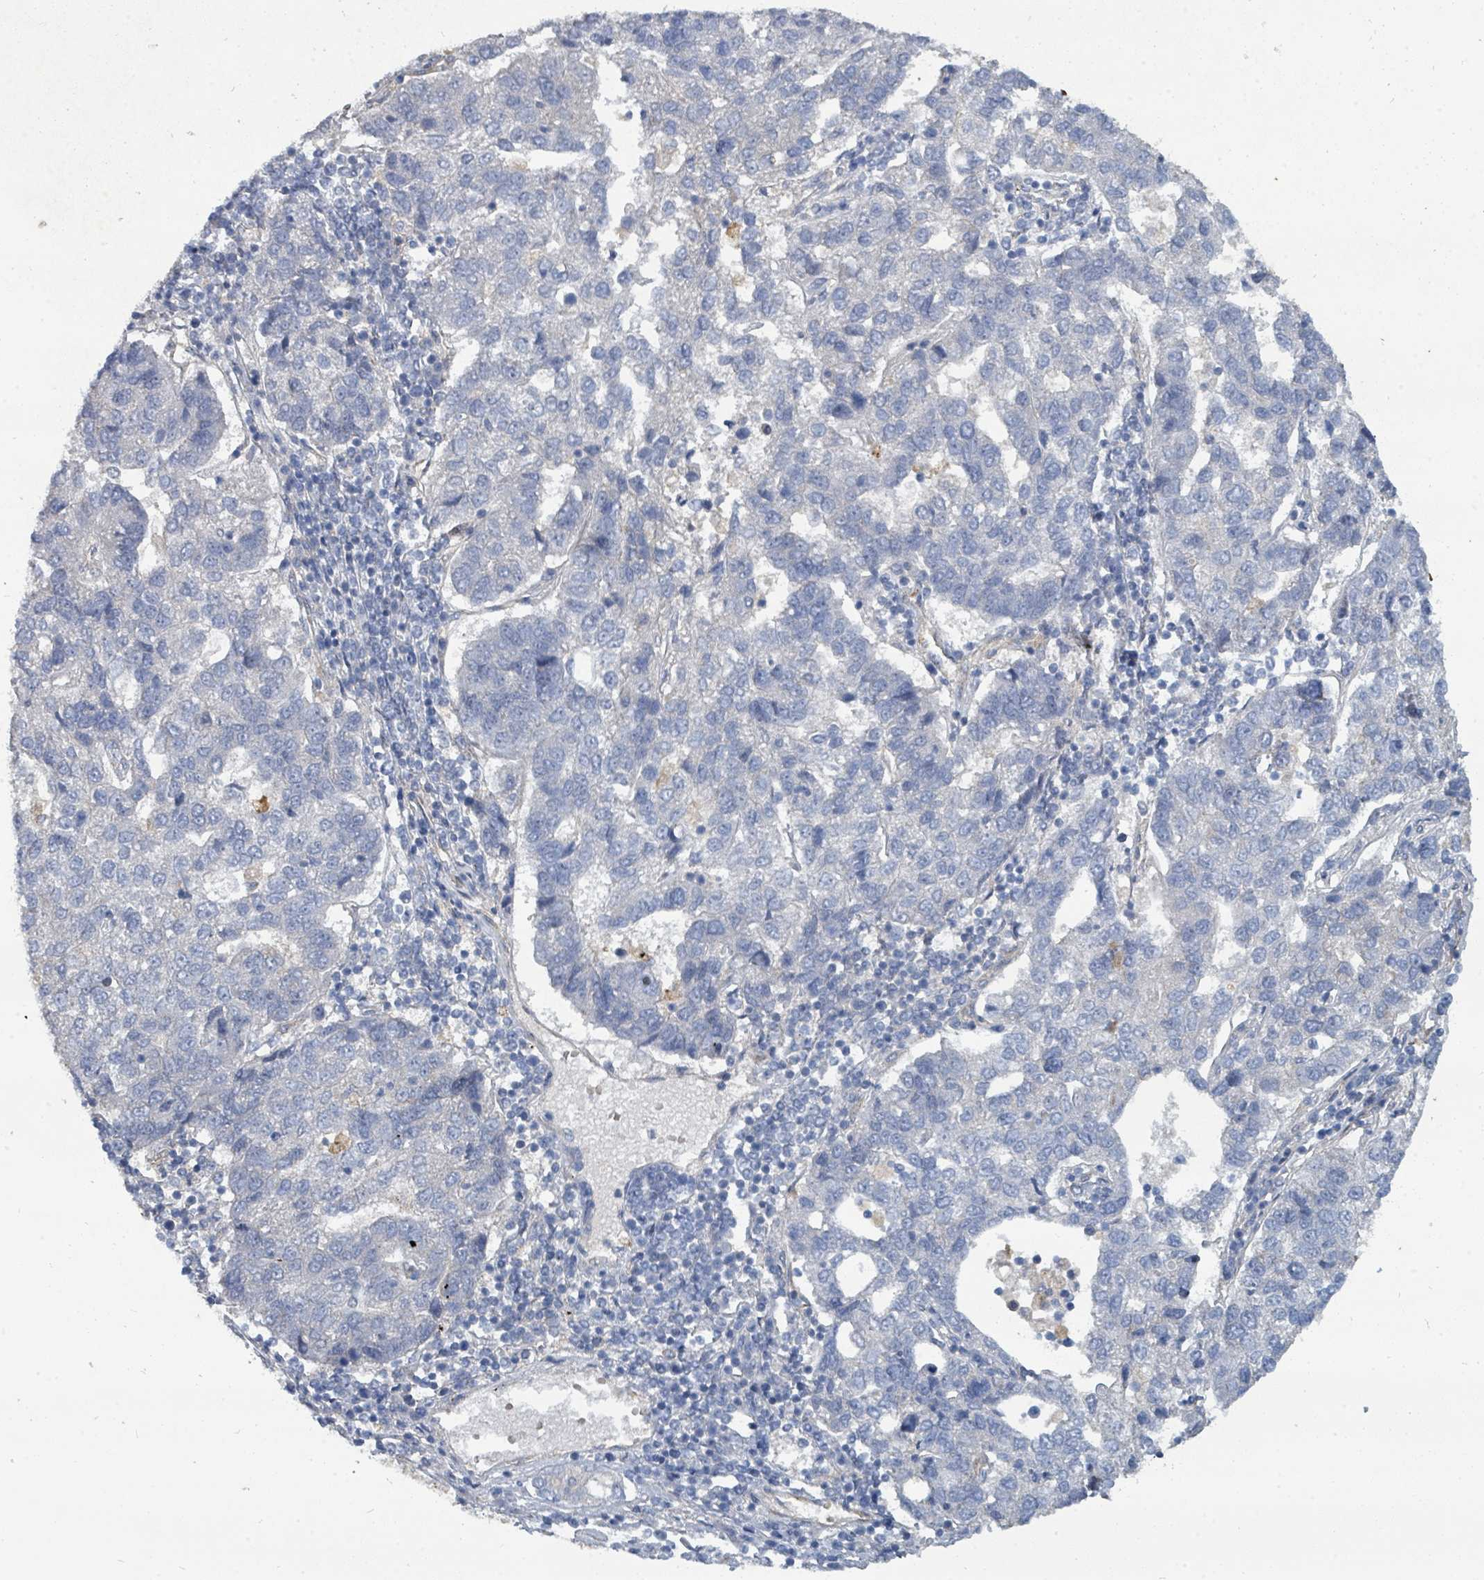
{"staining": {"intensity": "negative", "quantity": "none", "location": "none"}, "tissue": "pancreatic cancer", "cell_type": "Tumor cells", "image_type": "cancer", "snomed": [{"axis": "morphology", "description": "Adenocarcinoma, NOS"}, {"axis": "topography", "description": "Pancreas"}], "caption": "Tumor cells are negative for brown protein staining in pancreatic cancer (adenocarcinoma).", "gene": "IFIT1", "patient": {"sex": "female", "age": 61}}